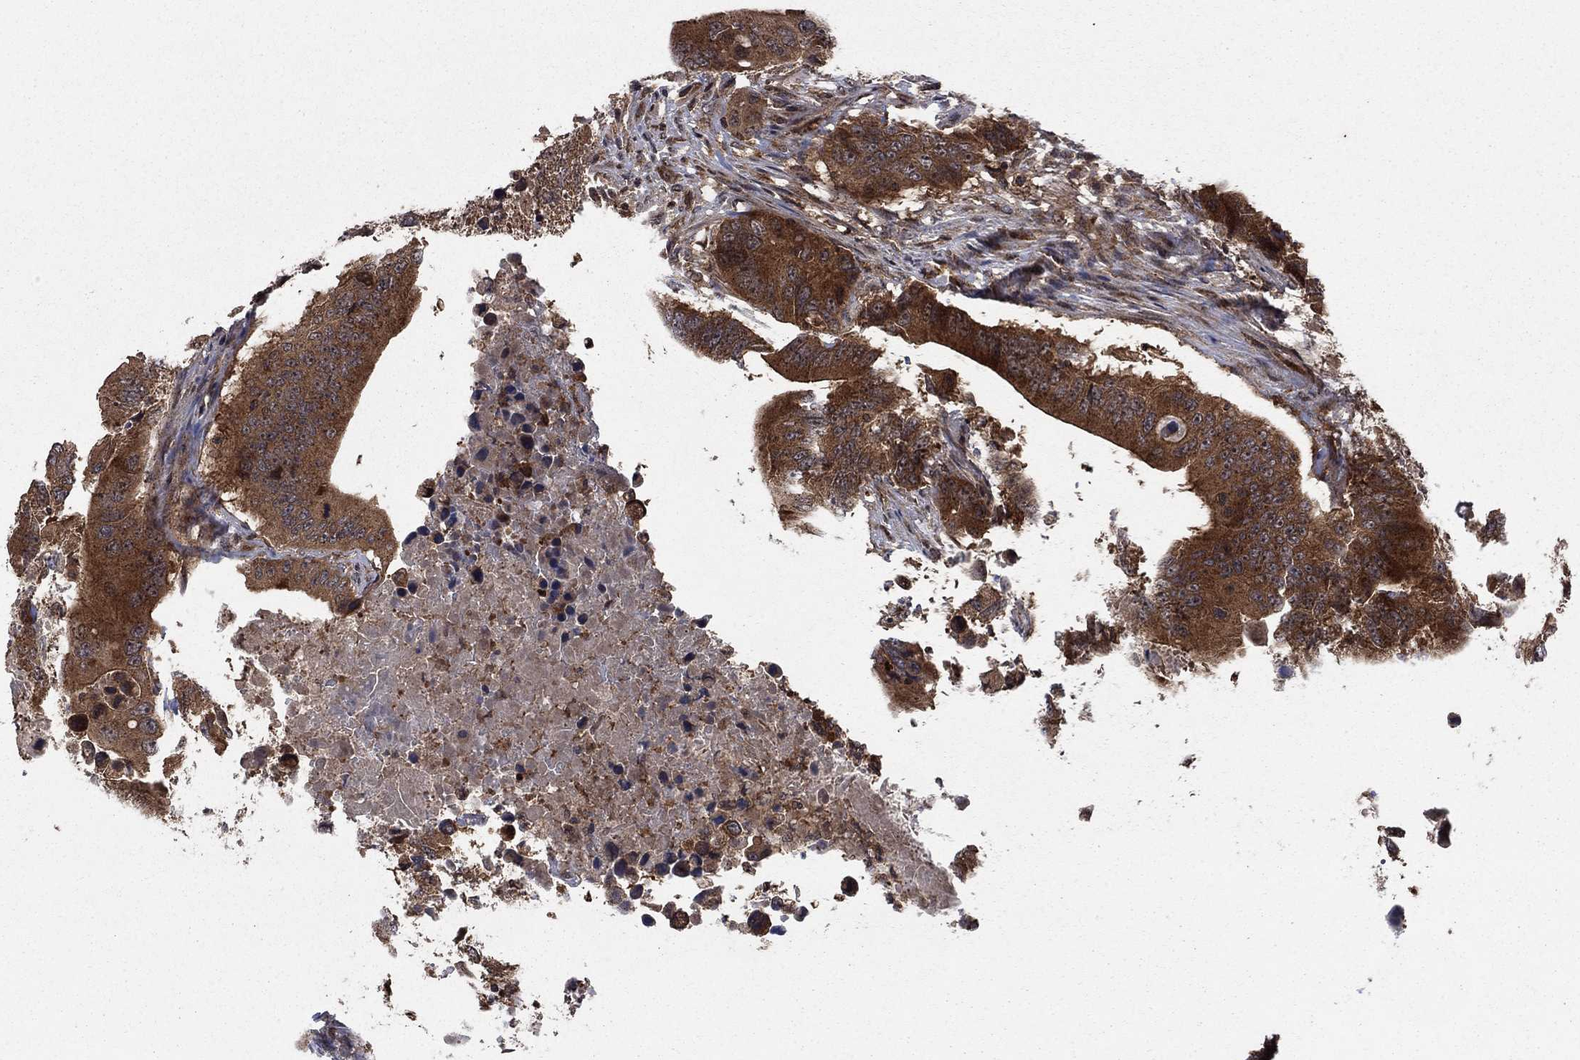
{"staining": {"intensity": "strong", "quantity": ">75%", "location": "cytoplasmic/membranous"}, "tissue": "colorectal cancer", "cell_type": "Tumor cells", "image_type": "cancer", "snomed": [{"axis": "morphology", "description": "Adenocarcinoma, NOS"}, {"axis": "topography", "description": "Colon"}], "caption": "Immunohistochemistry (IHC) micrograph of neoplastic tissue: human adenocarcinoma (colorectal) stained using immunohistochemistry (IHC) reveals high levels of strong protein expression localized specifically in the cytoplasmic/membranous of tumor cells, appearing as a cytoplasmic/membranous brown color.", "gene": "IFI35", "patient": {"sex": "female", "age": 90}}